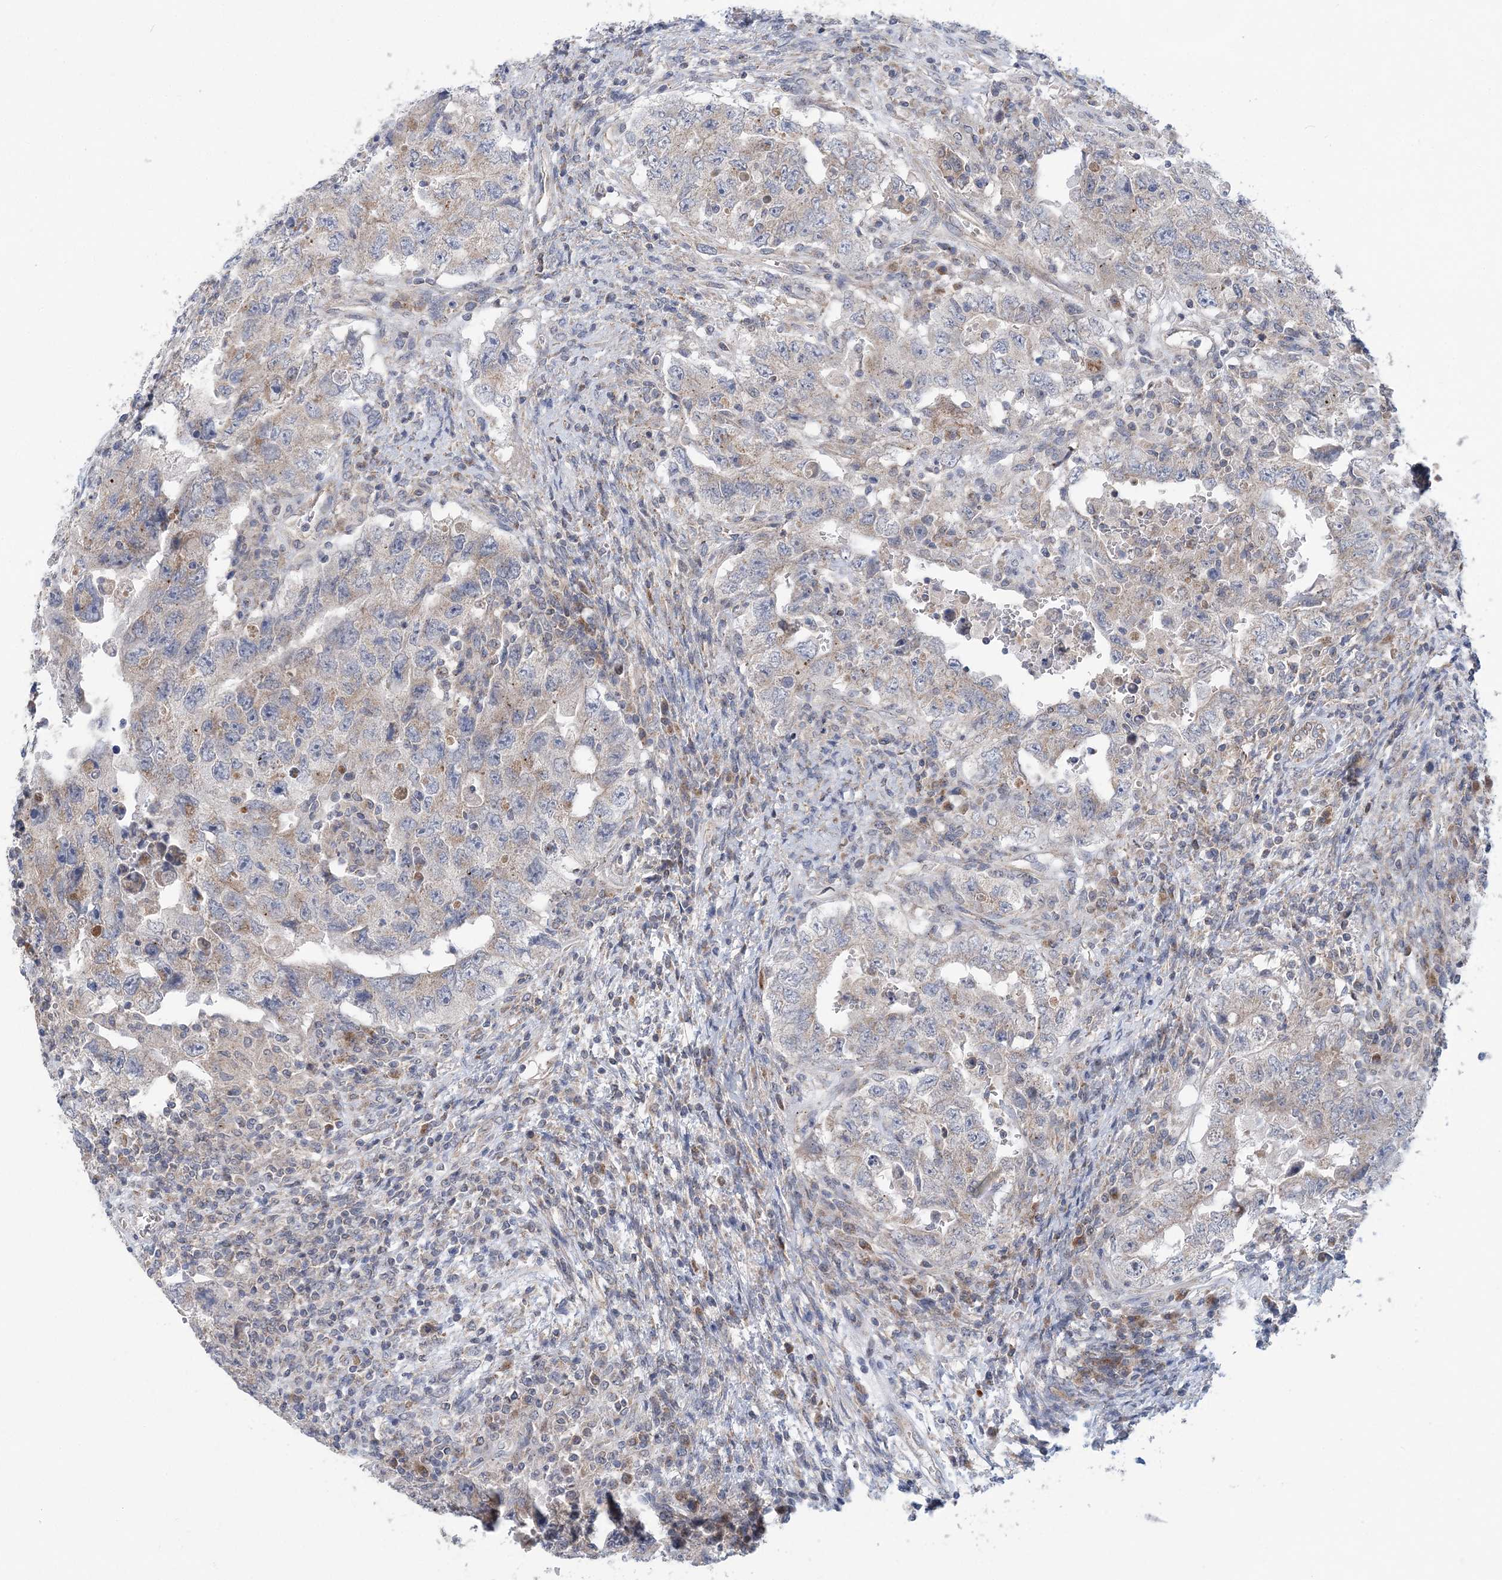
{"staining": {"intensity": "negative", "quantity": "none", "location": "none"}, "tissue": "testis cancer", "cell_type": "Tumor cells", "image_type": "cancer", "snomed": [{"axis": "morphology", "description": "Carcinoma, Embryonal, NOS"}, {"axis": "topography", "description": "Testis"}], "caption": "A photomicrograph of human testis cancer (embryonal carcinoma) is negative for staining in tumor cells.", "gene": "COPE", "patient": {"sex": "male", "age": 26}}